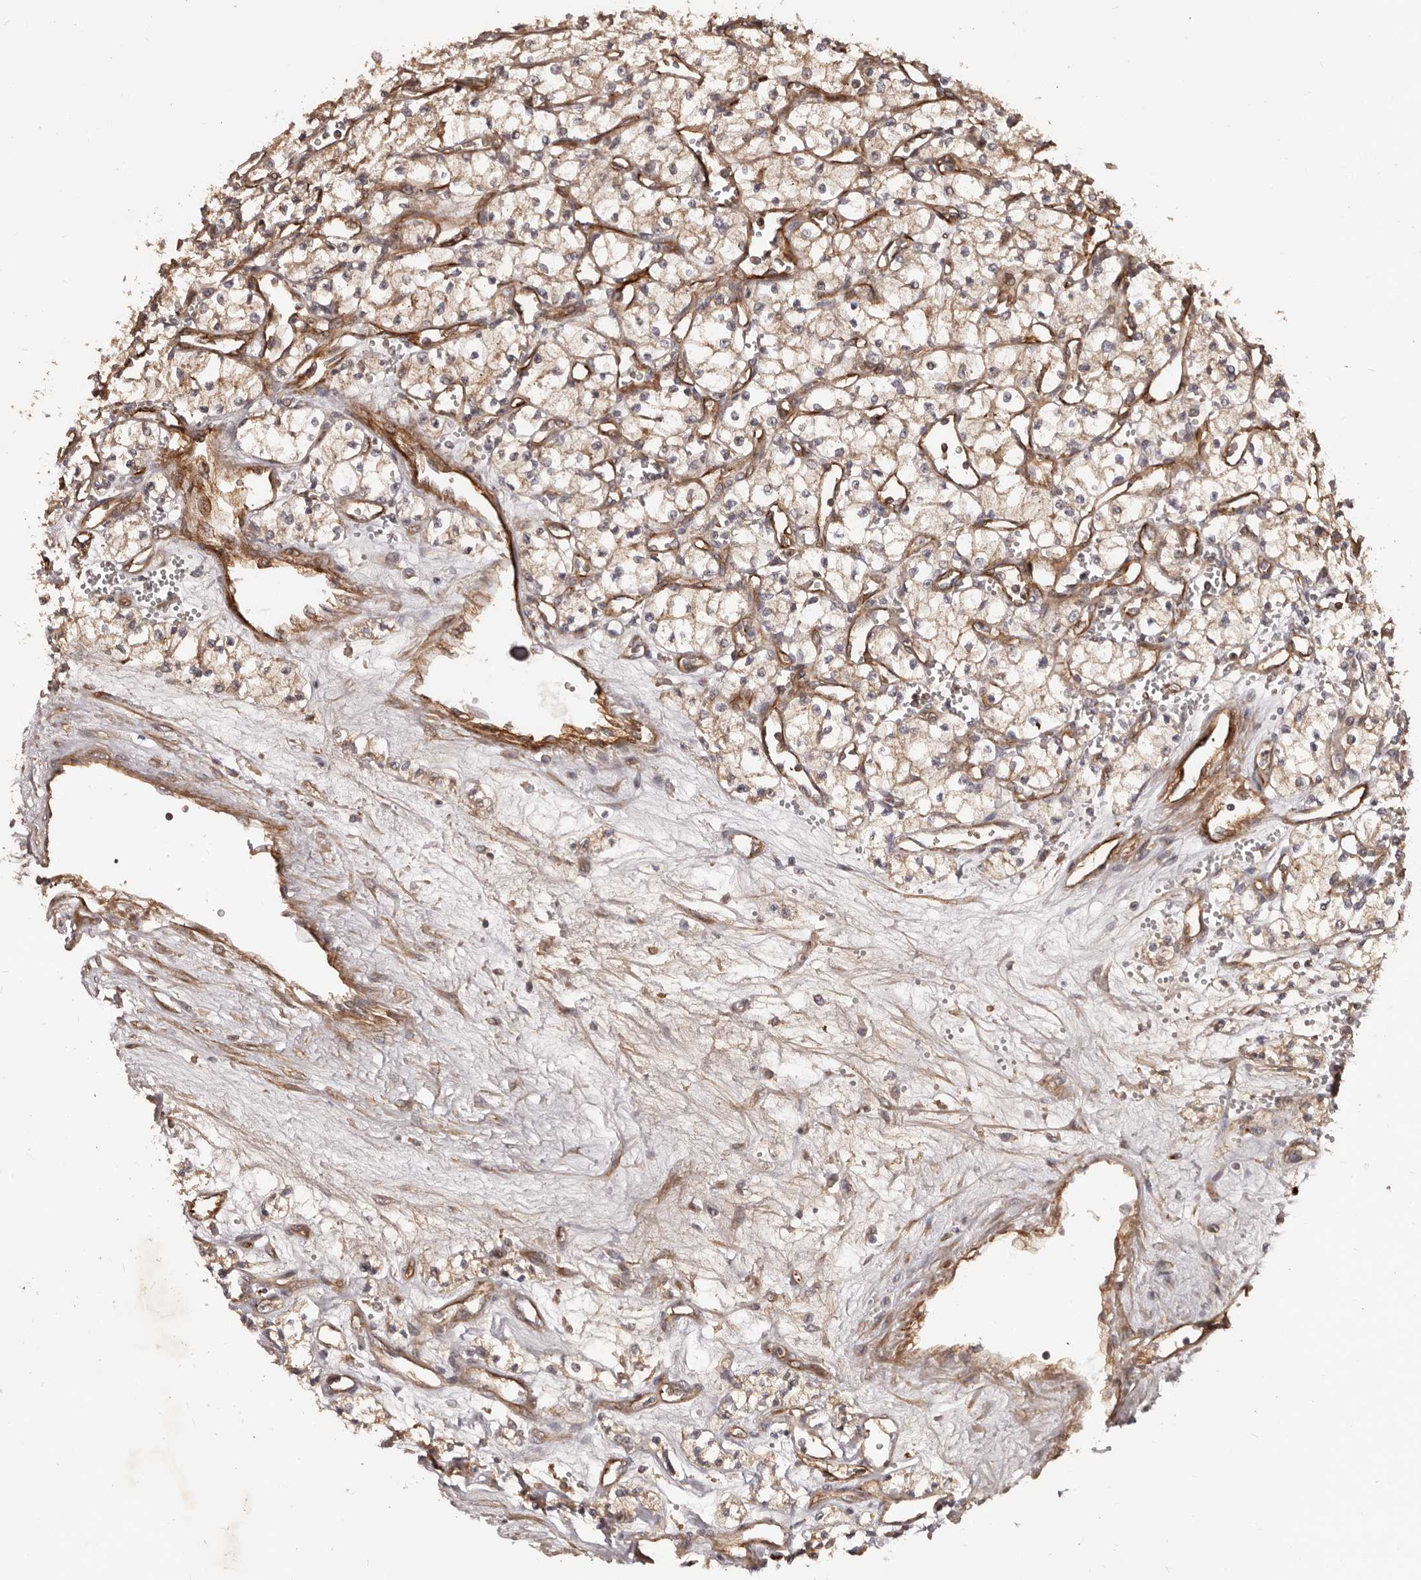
{"staining": {"intensity": "weak", "quantity": ">75%", "location": "cytoplasmic/membranous"}, "tissue": "renal cancer", "cell_type": "Tumor cells", "image_type": "cancer", "snomed": [{"axis": "morphology", "description": "Adenocarcinoma, NOS"}, {"axis": "topography", "description": "Kidney"}], "caption": "Immunohistochemistry (IHC) image of human renal cancer stained for a protein (brown), which exhibits low levels of weak cytoplasmic/membranous positivity in about >75% of tumor cells.", "gene": "GTPBP1", "patient": {"sex": "male", "age": 59}}